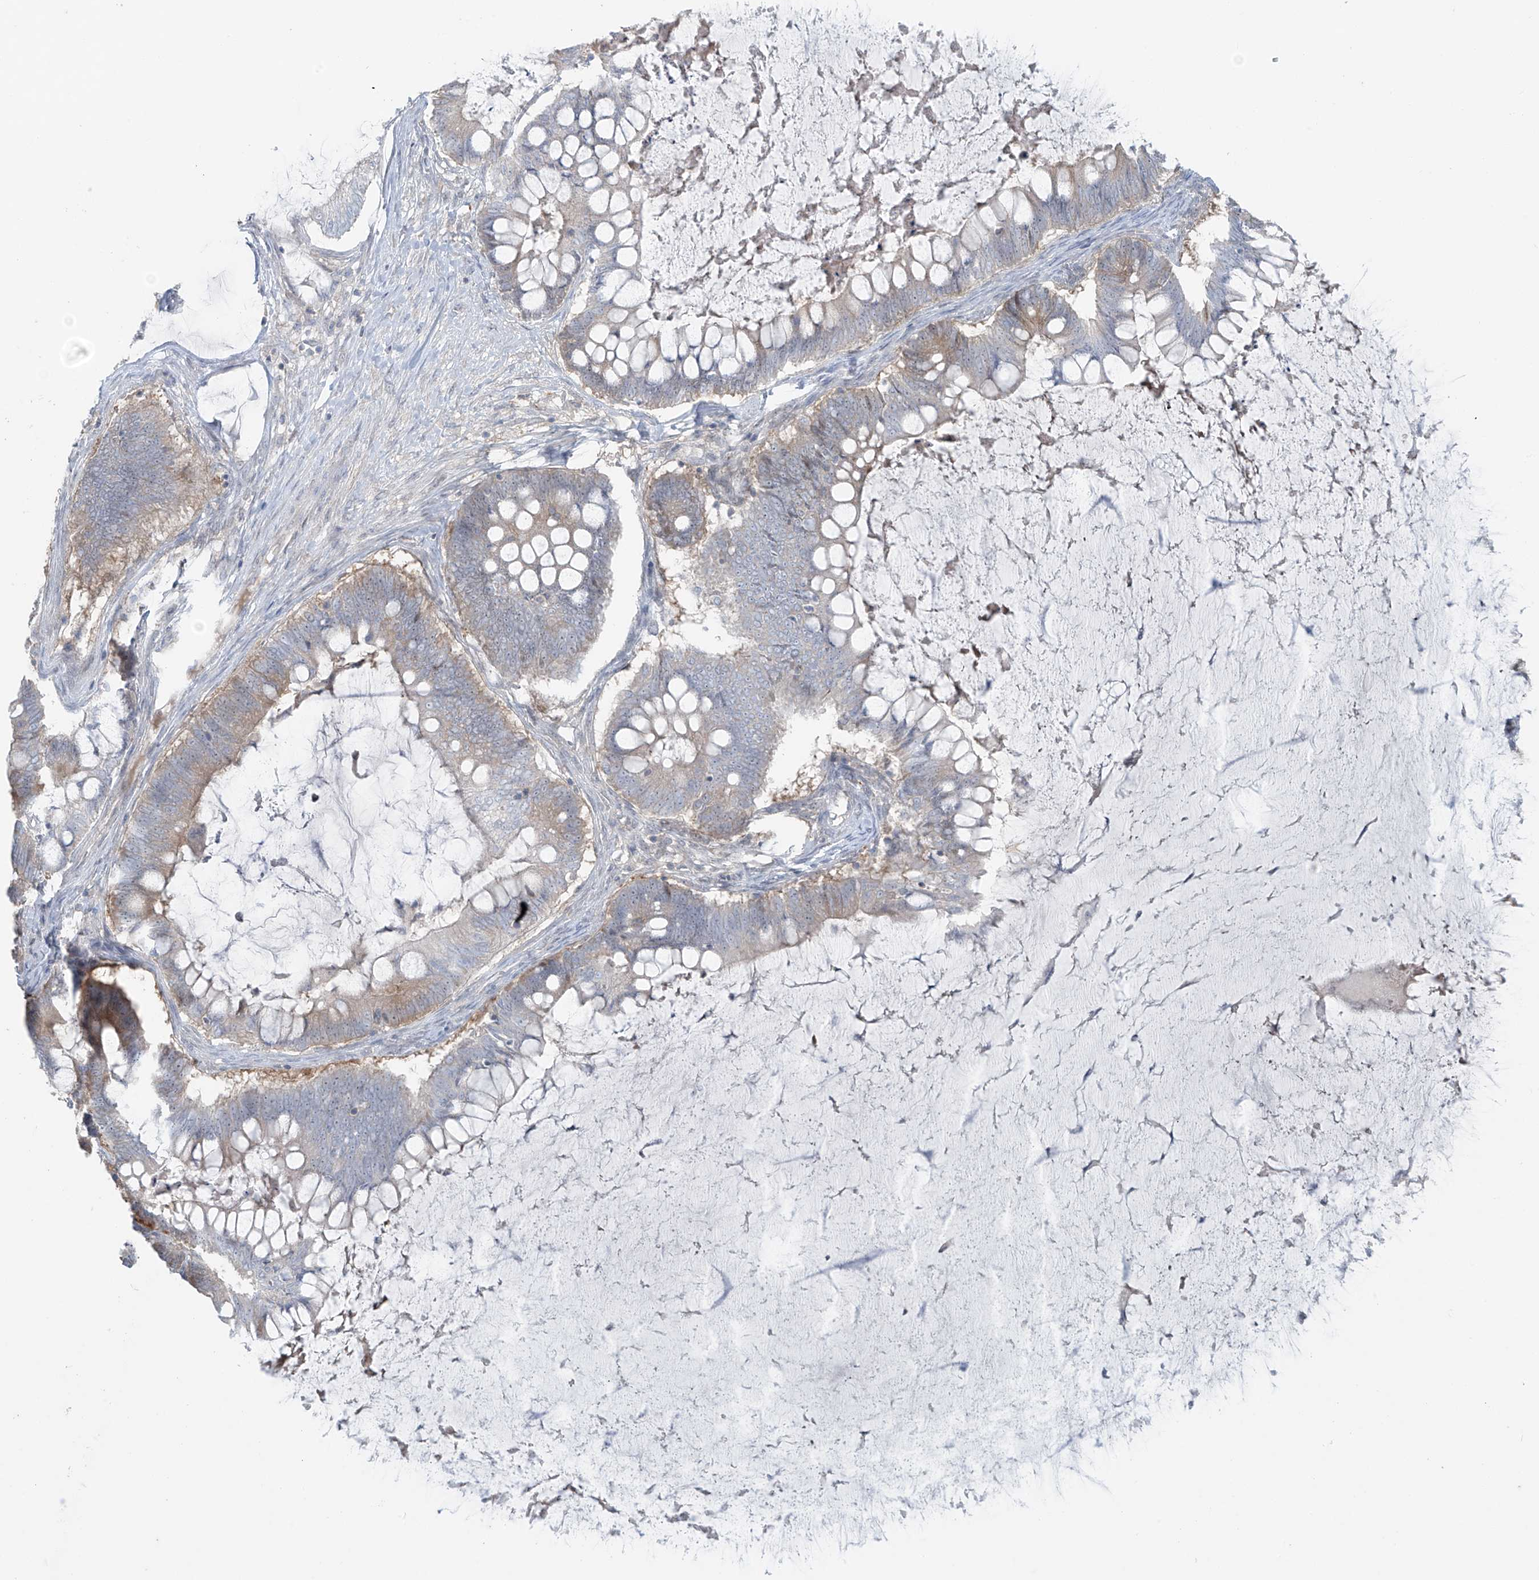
{"staining": {"intensity": "moderate", "quantity": "<25%", "location": "cytoplasmic/membranous"}, "tissue": "ovarian cancer", "cell_type": "Tumor cells", "image_type": "cancer", "snomed": [{"axis": "morphology", "description": "Cystadenocarcinoma, mucinous, NOS"}, {"axis": "topography", "description": "Ovary"}], "caption": "Immunohistochemistry (IHC) image of neoplastic tissue: human ovarian cancer (mucinous cystadenocarcinoma) stained using immunohistochemistry (IHC) exhibits low levels of moderate protein expression localized specifically in the cytoplasmic/membranous of tumor cells, appearing as a cytoplasmic/membranous brown color.", "gene": "PPAT", "patient": {"sex": "female", "age": 61}}